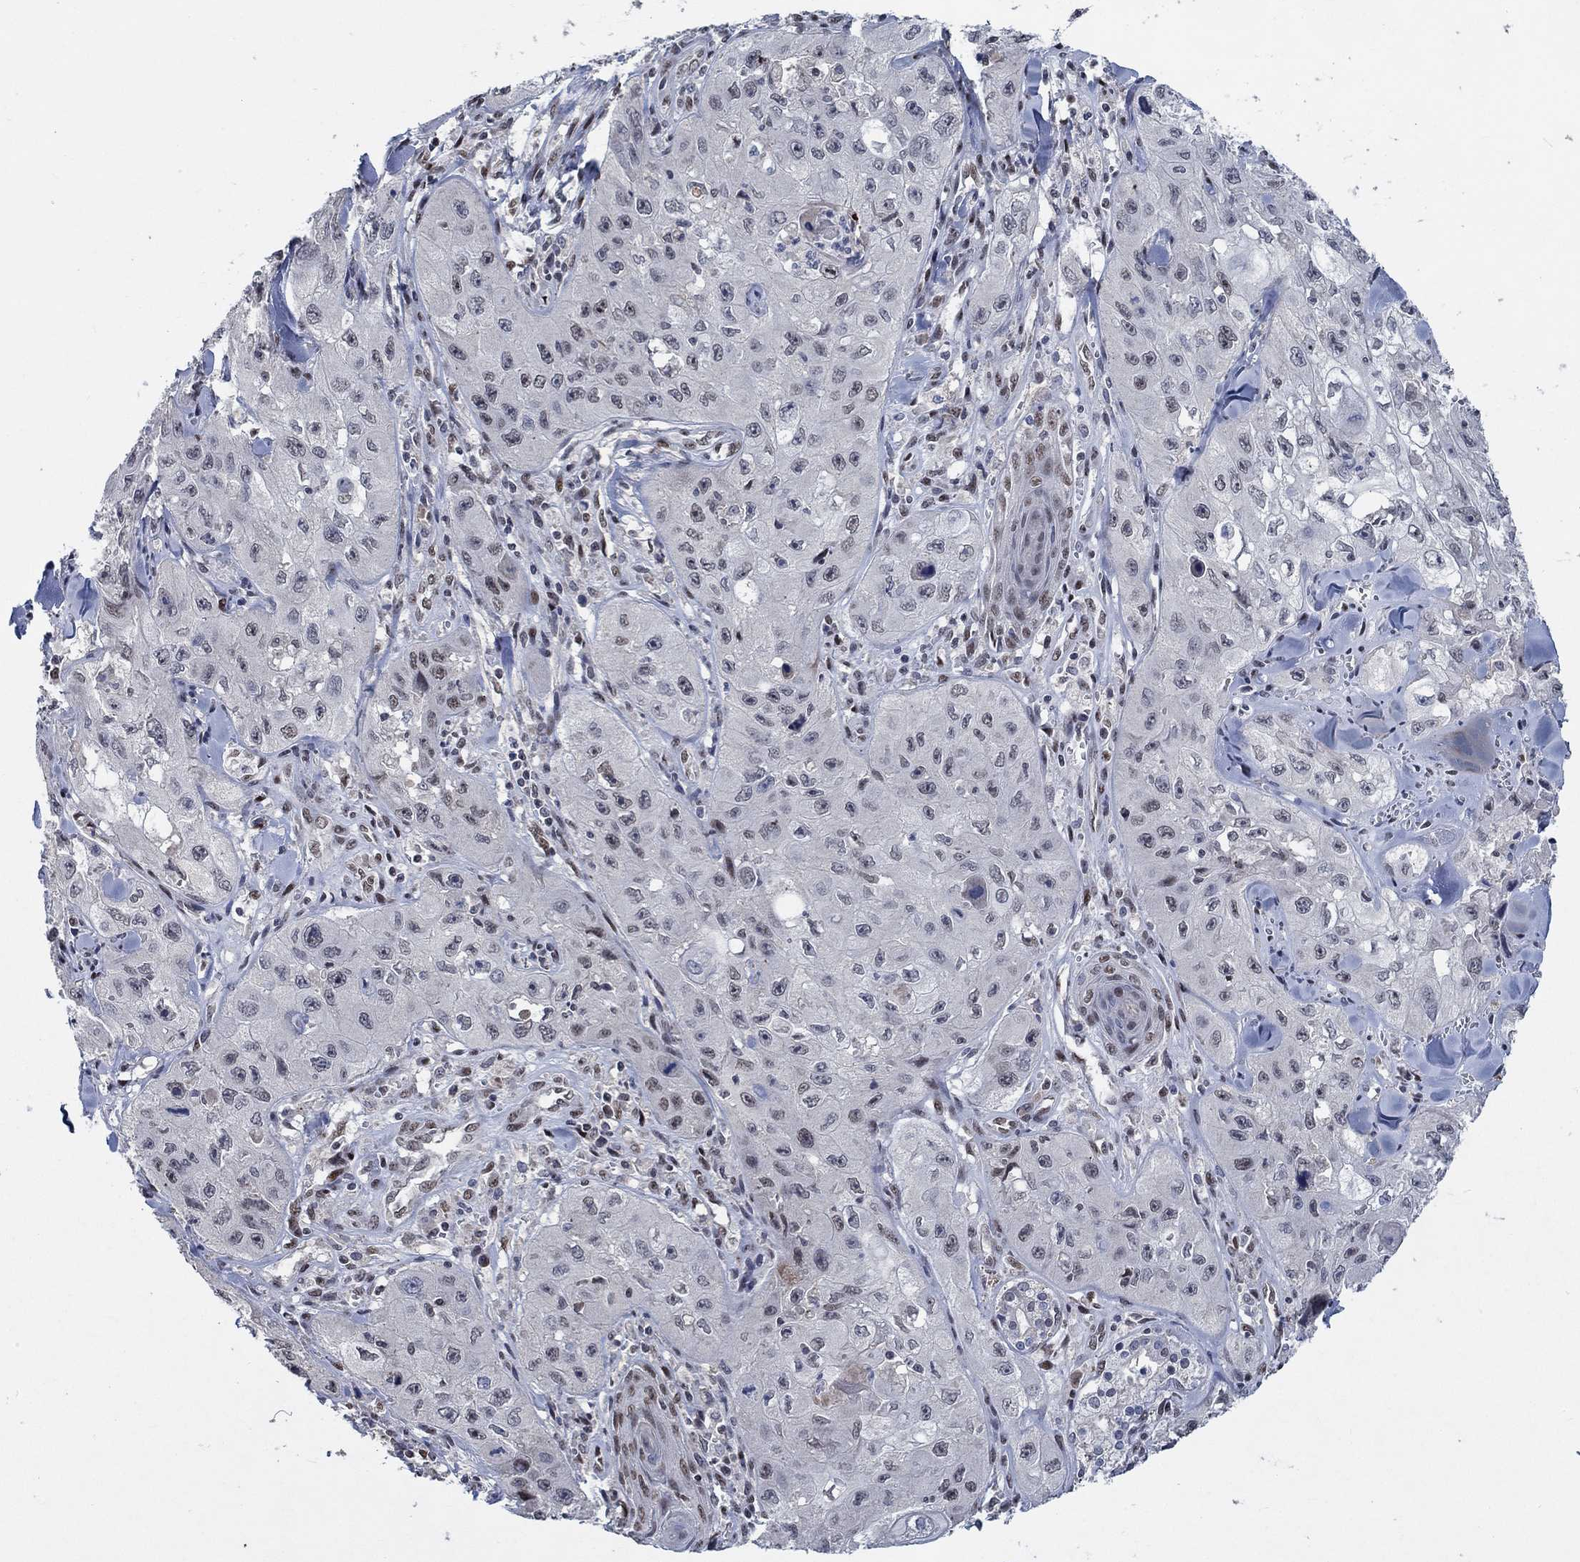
{"staining": {"intensity": "strong", "quantity": "<25%", "location": "nuclear"}, "tissue": "skin cancer", "cell_type": "Tumor cells", "image_type": "cancer", "snomed": [{"axis": "morphology", "description": "Squamous cell carcinoma, NOS"}, {"axis": "topography", "description": "Skin"}, {"axis": "topography", "description": "Subcutis"}], "caption": "Protein staining demonstrates strong nuclear staining in approximately <25% of tumor cells in squamous cell carcinoma (skin). The staining was performed using DAB to visualize the protein expression in brown, while the nuclei were stained in blue with hematoxylin (Magnification: 20x).", "gene": "HTN1", "patient": {"sex": "male", "age": 73}}